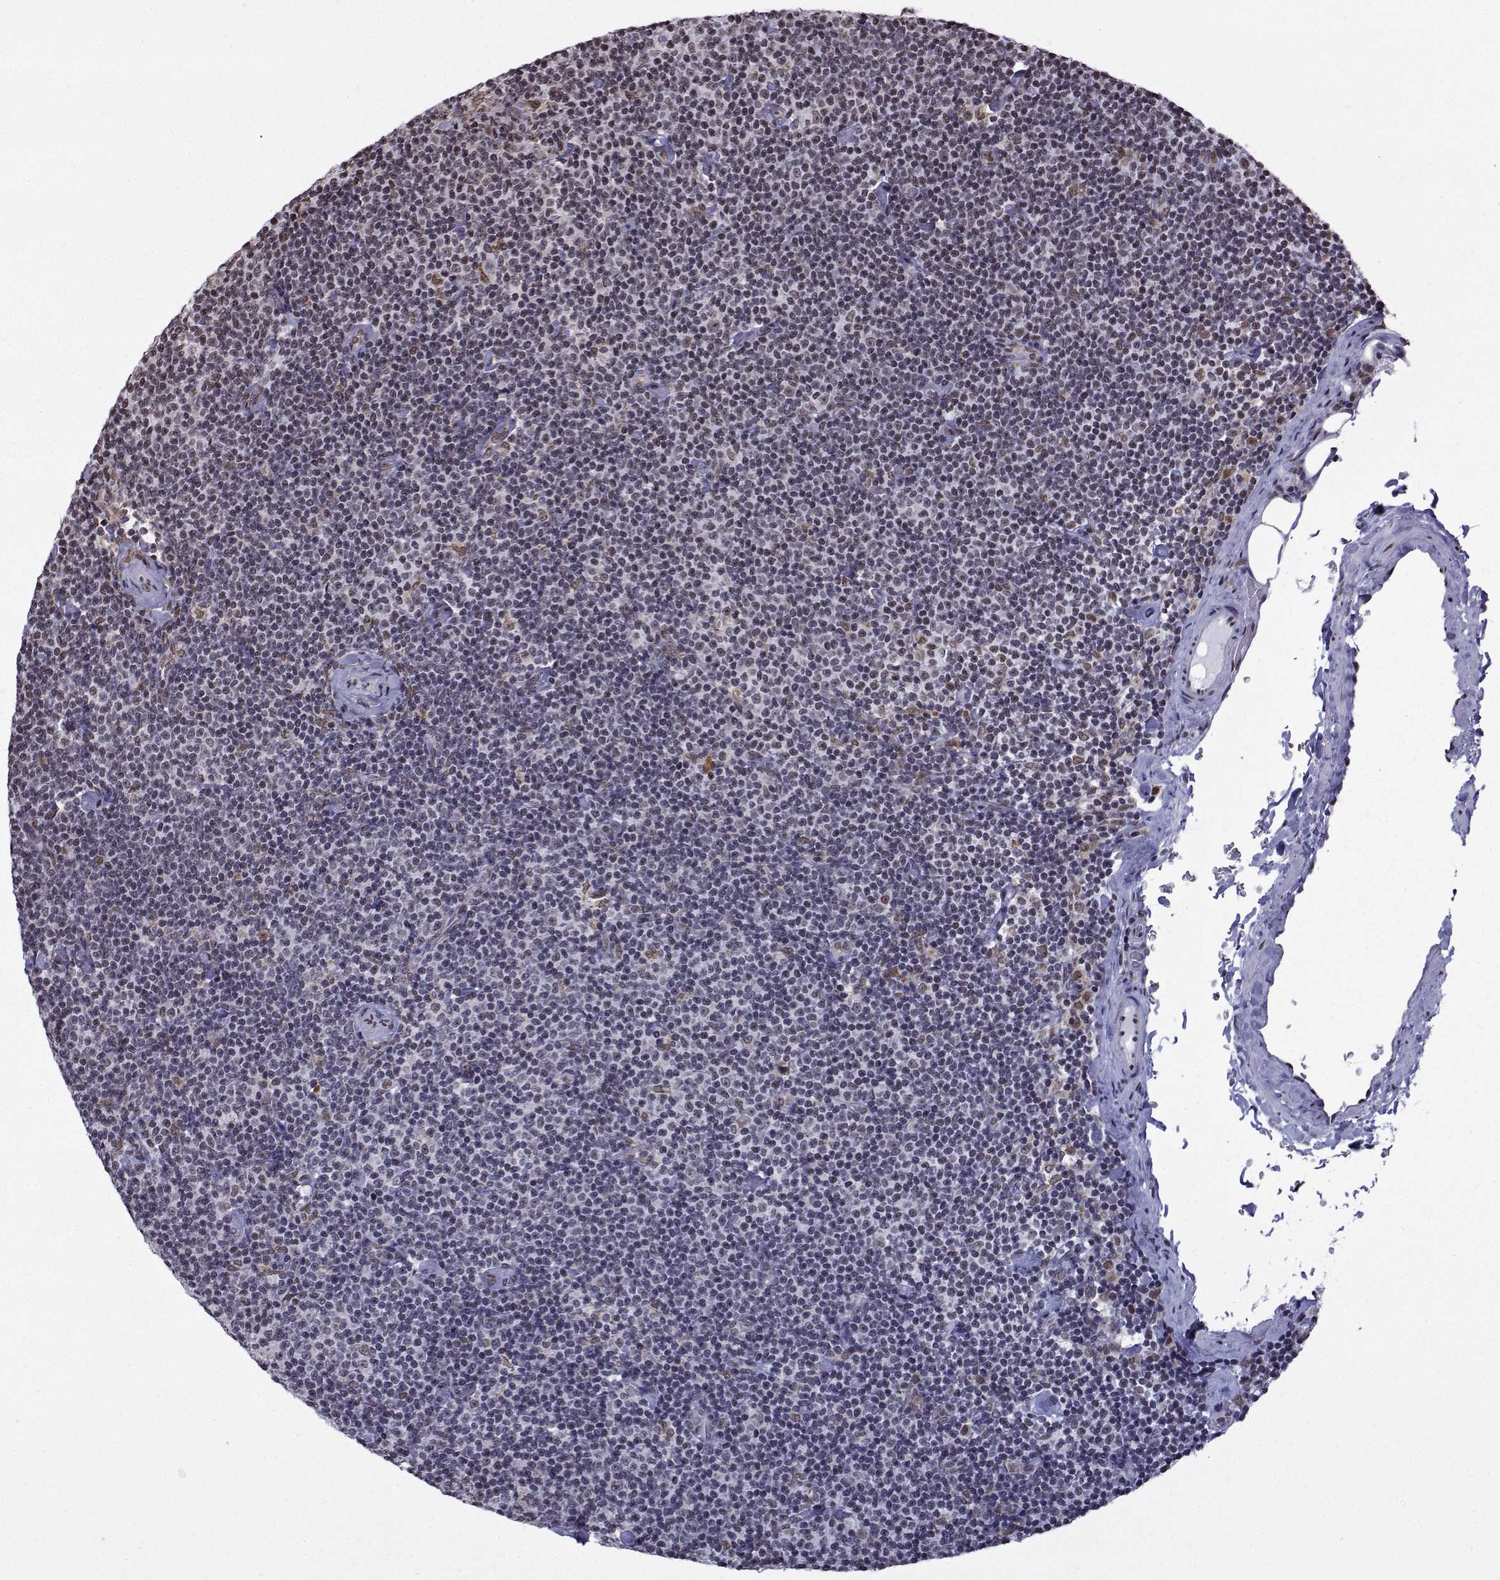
{"staining": {"intensity": "negative", "quantity": "none", "location": "none"}, "tissue": "lymphoma", "cell_type": "Tumor cells", "image_type": "cancer", "snomed": [{"axis": "morphology", "description": "Malignant lymphoma, non-Hodgkin's type, Low grade"}, {"axis": "topography", "description": "Lymph node"}], "caption": "A high-resolution histopathology image shows IHC staining of malignant lymphoma, non-Hodgkin's type (low-grade), which displays no significant staining in tumor cells. The staining is performed using DAB (3,3'-diaminobenzidine) brown chromogen with nuclei counter-stained in using hematoxylin.", "gene": "EZH1", "patient": {"sex": "male", "age": 81}}